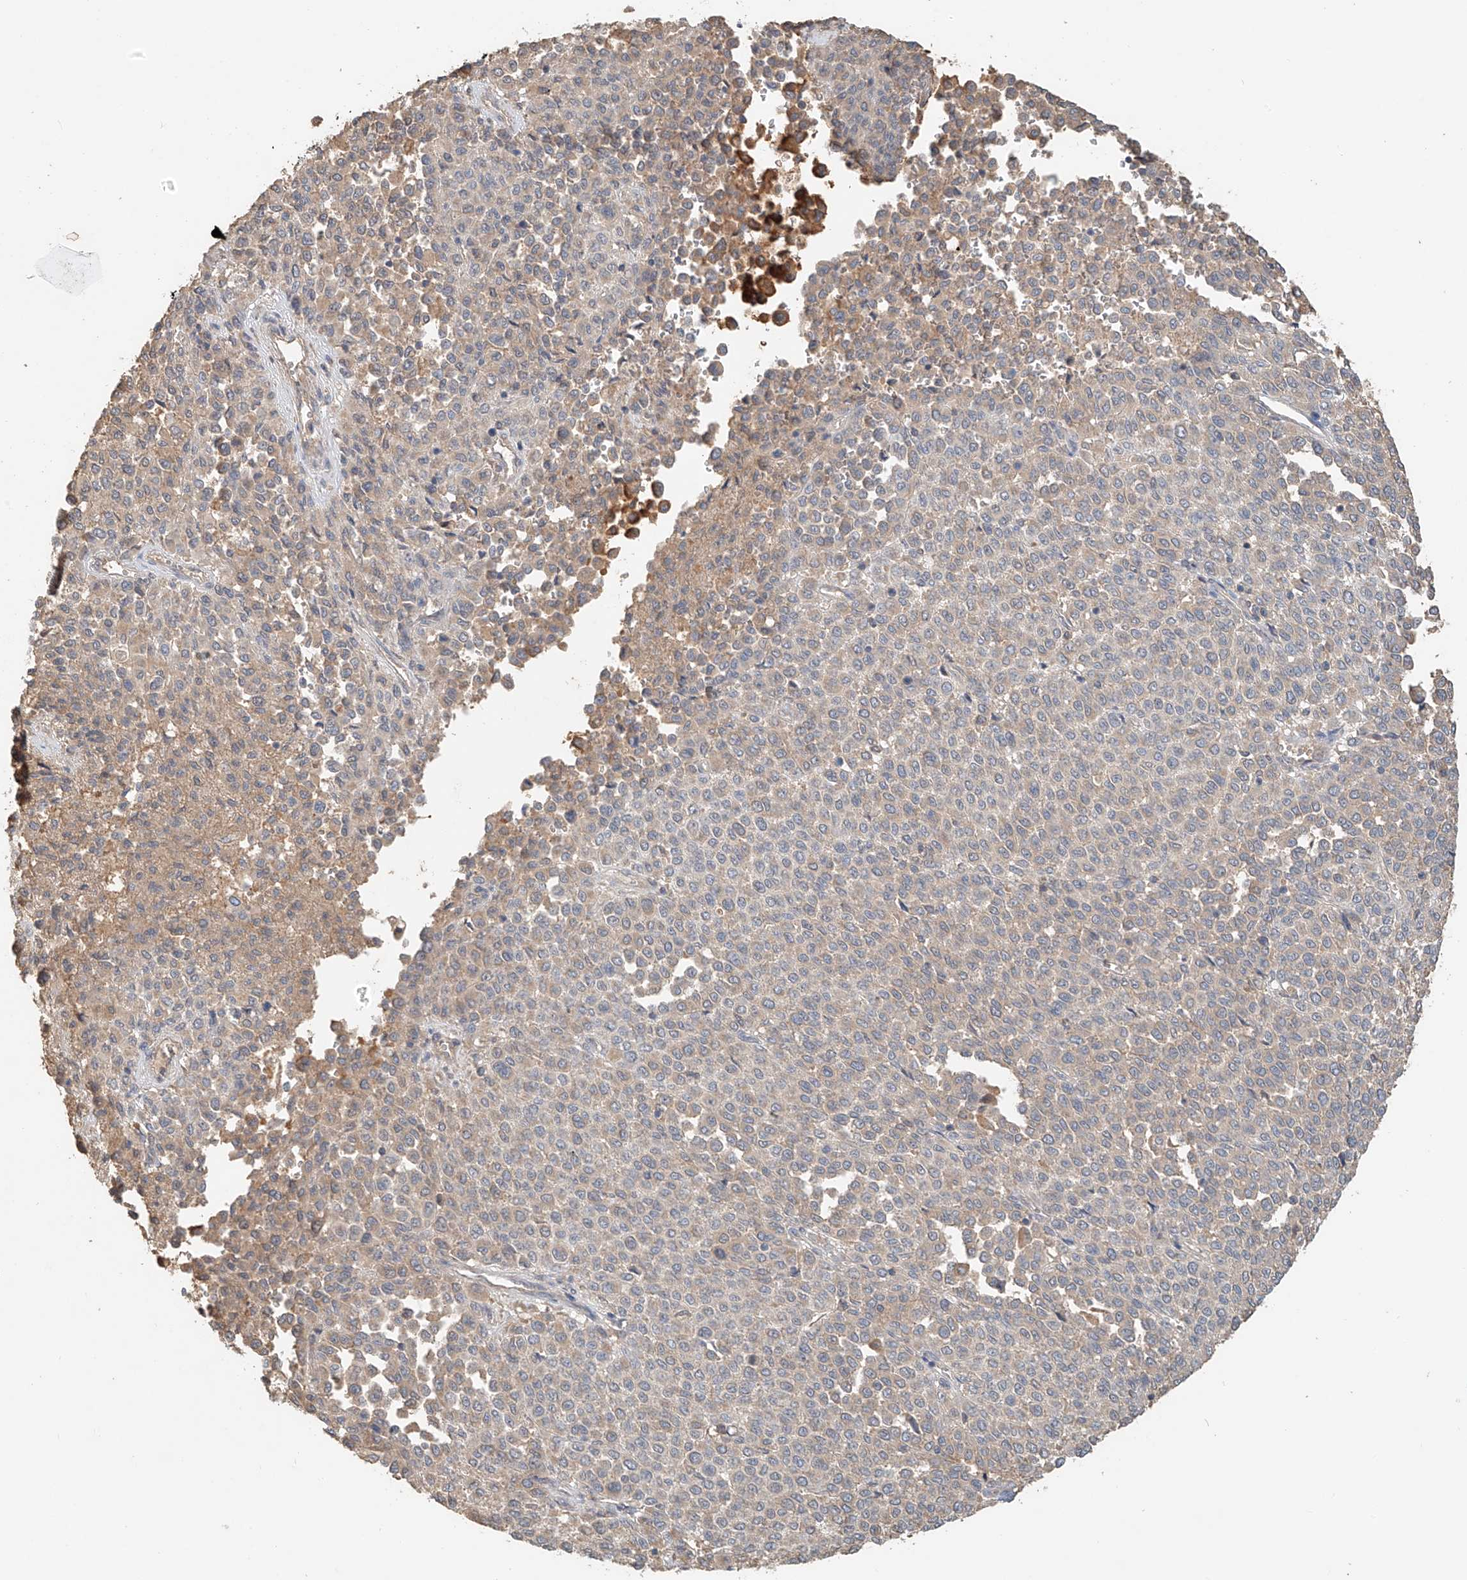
{"staining": {"intensity": "weak", "quantity": "<25%", "location": "cytoplasmic/membranous"}, "tissue": "melanoma", "cell_type": "Tumor cells", "image_type": "cancer", "snomed": [{"axis": "morphology", "description": "Malignant melanoma, Metastatic site"}, {"axis": "topography", "description": "Pancreas"}], "caption": "Melanoma was stained to show a protein in brown. There is no significant expression in tumor cells.", "gene": "GNB1L", "patient": {"sex": "female", "age": 30}}